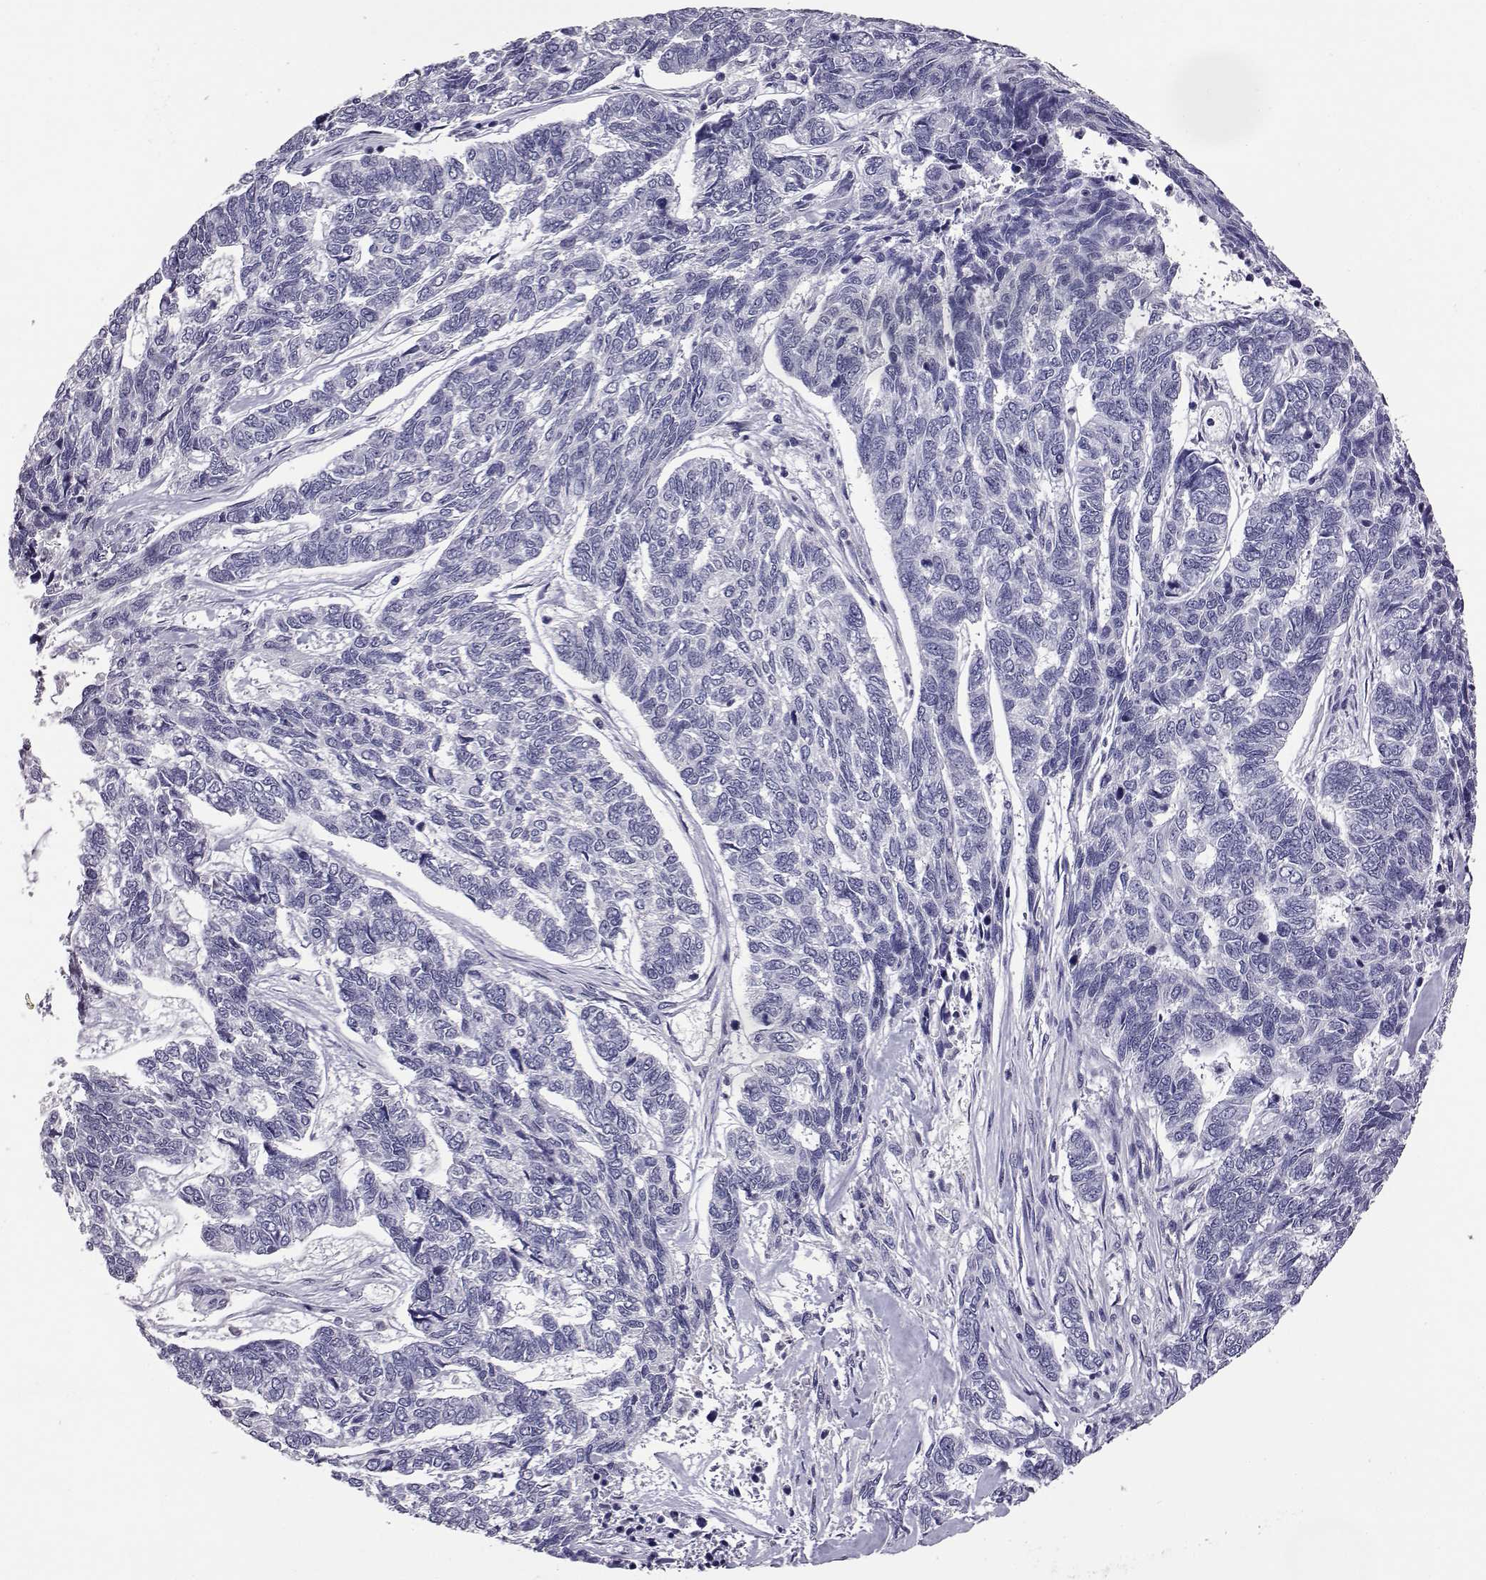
{"staining": {"intensity": "negative", "quantity": "none", "location": "none"}, "tissue": "skin cancer", "cell_type": "Tumor cells", "image_type": "cancer", "snomed": [{"axis": "morphology", "description": "Basal cell carcinoma"}, {"axis": "topography", "description": "Skin"}], "caption": "An IHC histopathology image of skin cancer is shown. There is no staining in tumor cells of skin cancer.", "gene": "AKR1B1", "patient": {"sex": "female", "age": 65}}